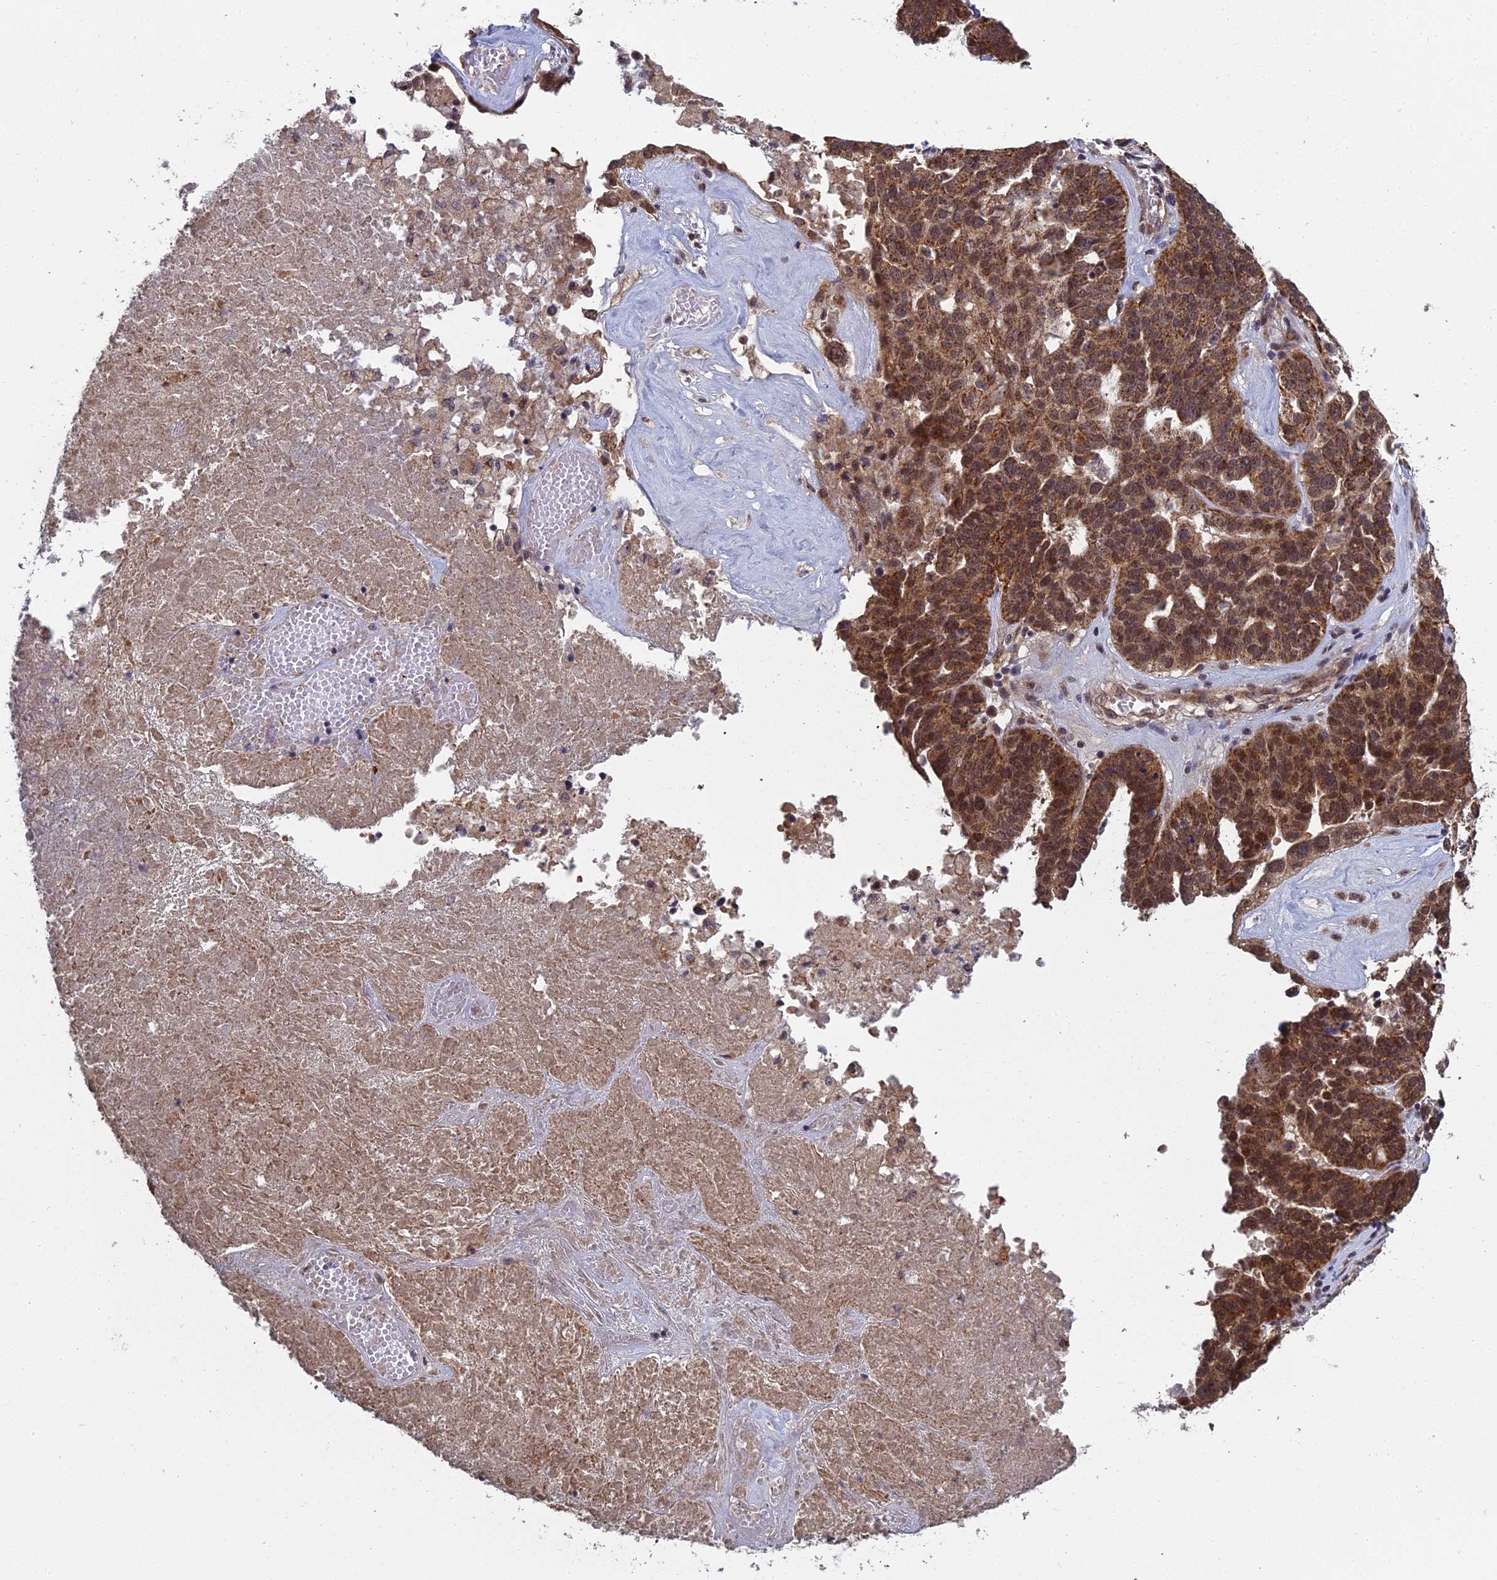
{"staining": {"intensity": "moderate", "quantity": ">75%", "location": "cytoplasmic/membranous,nuclear"}, "tissue": "ovarian cancer", "cell_type": "Tumor cells", "image_type": "cancer", "snomed": [{"axis": "morphology", "description": "Cystadenocarcinoma, serous, NOS"}, {"axis": "topography", "description": "Ovary"}], "caption": "Immunohistochemistry (IHC) (DAB) staining of human serous cystadenocarcinoma (ovarian) shows moderate cytoplasmic/membranous and nuclear protein positivity in about >75% of tumor cells.", "gene": "MEOX1", "patient": {"sex": "female", "age": 59}}